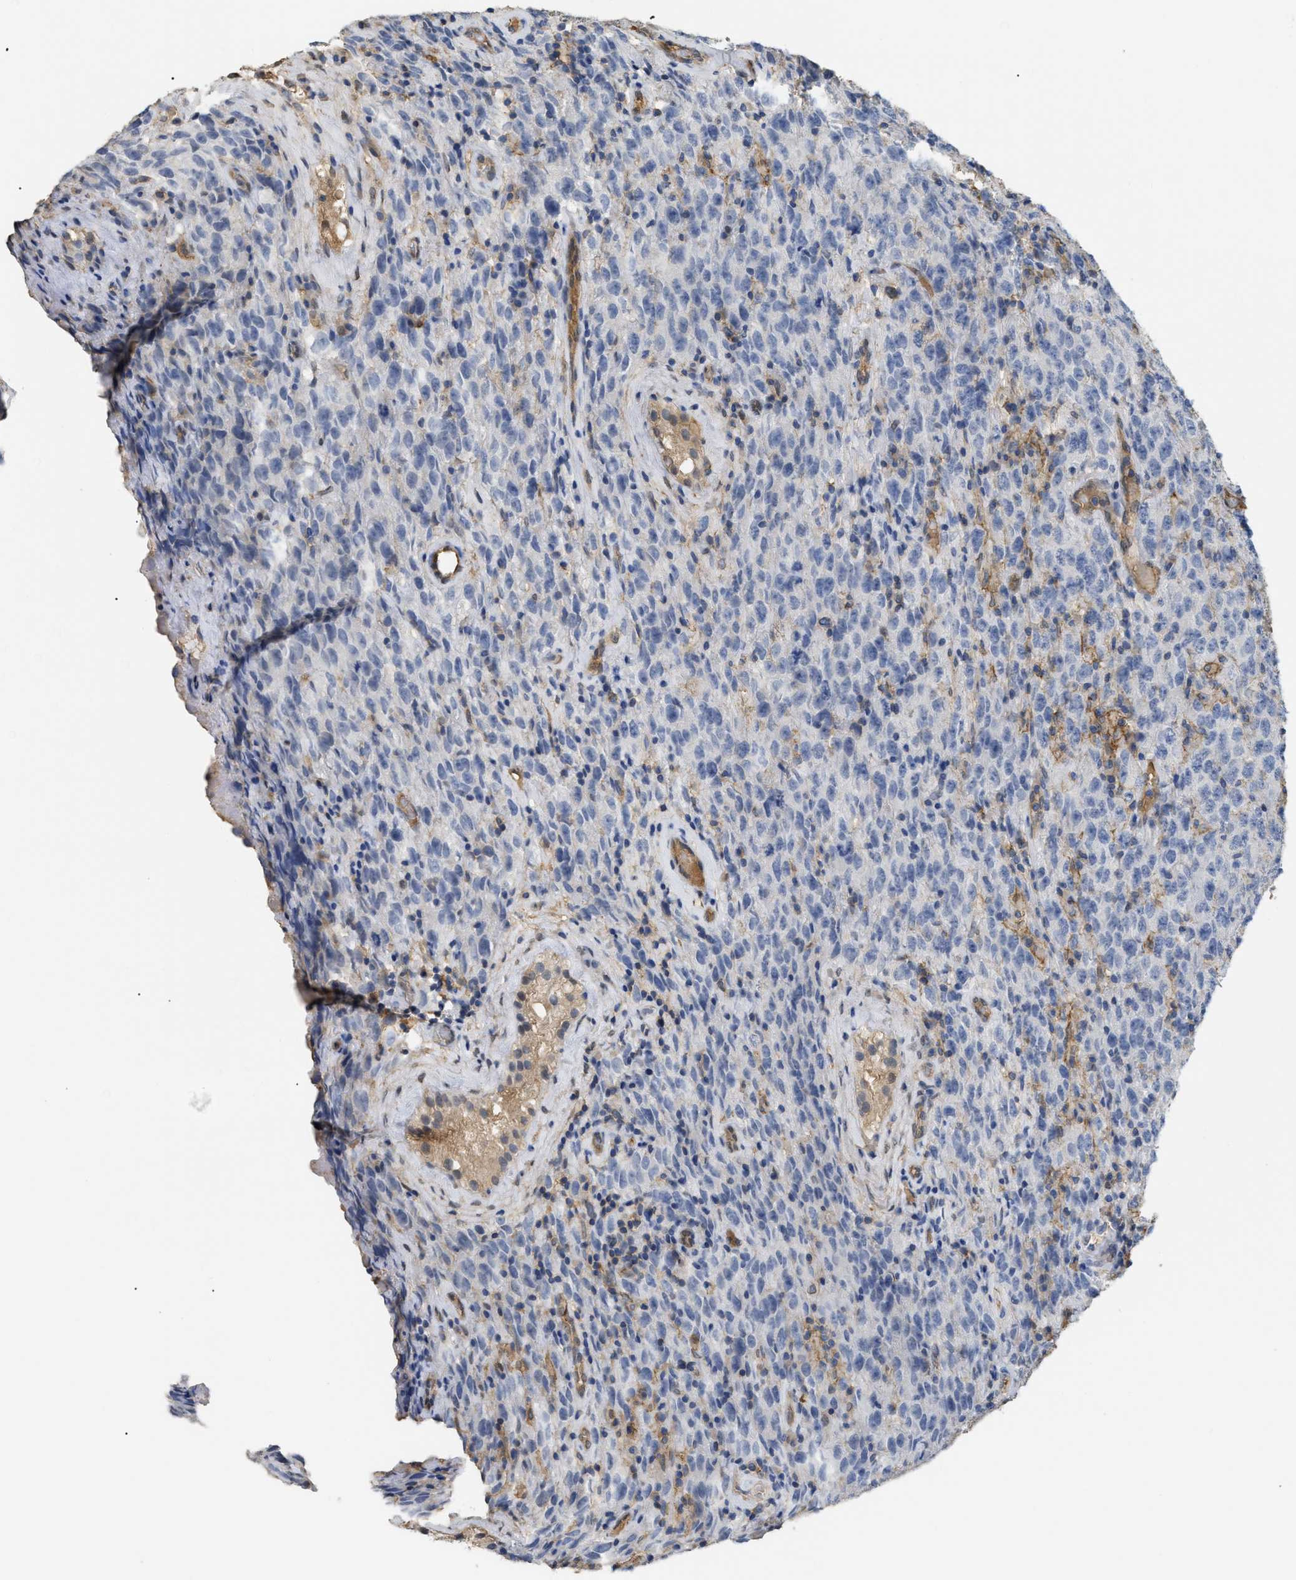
{"staining": {"intensity": "negative", "quantity": "none", "location": "none"}, "tissue": "testis cancer", "cell_type": "Tumor cells", "image_type": "cancer", "snomed": [{"axis": "morphology", "description": "Seminoma, NOS"}, {"axis": "topography", "description": "Testis"}], "caption": "This is a histopathology image of immunohistochemistry staining of testis seminoma, which shows no staining in tumor cells.", "gene": "ANXA4", "patient": {"sex": "male", "age": 52}}